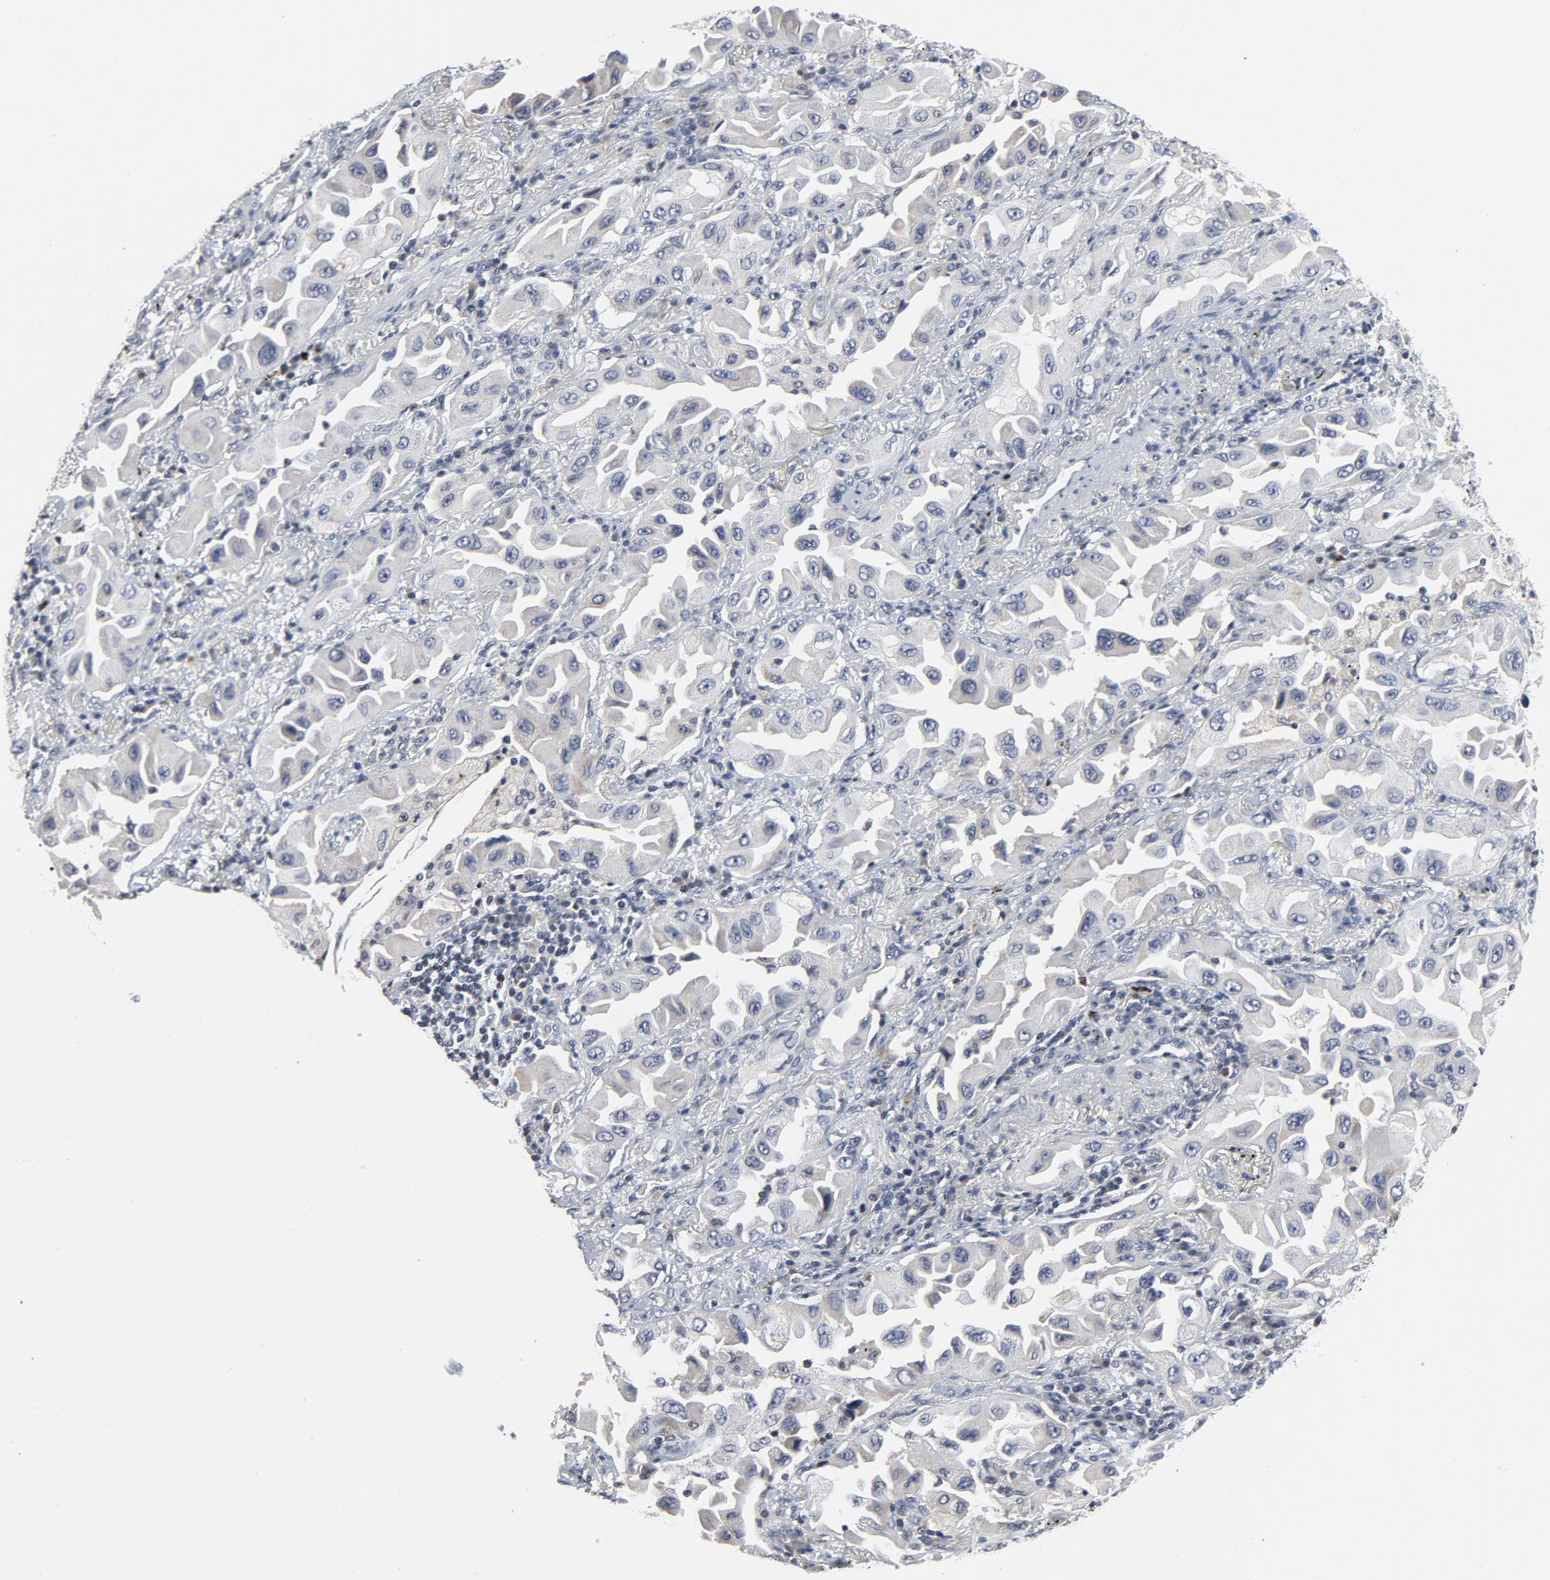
{"staining": {"intensity": "negative", "quantity": "none", "location": "none"}, "tissue": "lung cancer", "cell_type": "Tumor cells", "image_type": "cancer", "snomed": [{"axis": "morphology", "description": "Adenocarcinoma, NOS"}, {"axis": "topography", "description": "Lung"}], "caption": "Immunohistochemical staining of human lung cancer demonstrates no significant staining in tumor cells.", "gene": "TCL1A", "patient": {"sex": "female", "age": 65}}